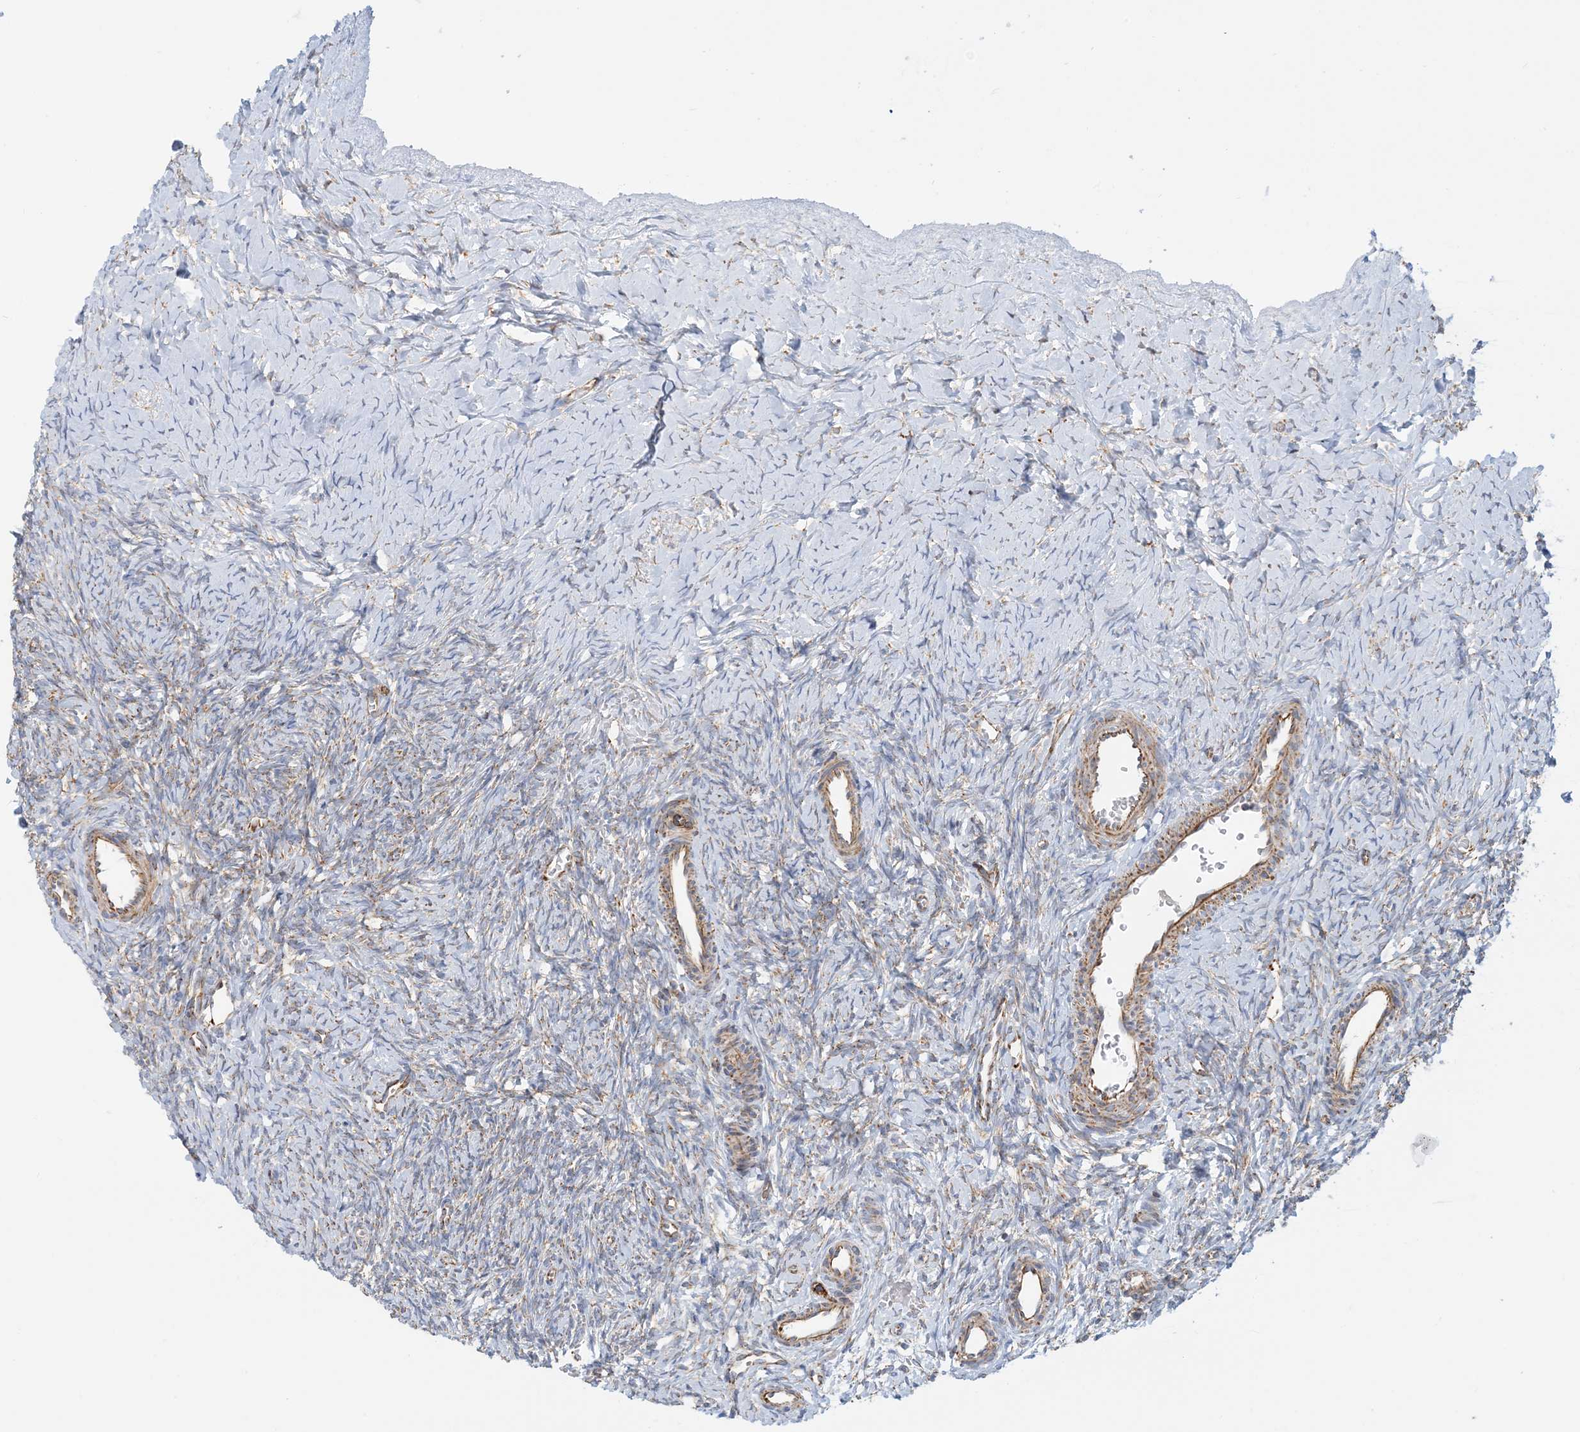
{"staining": {"intensity": "weak", "quantity": "25%-75%", "location": "cytoplasmic/membranous"}, "tissue": "ovary", "cell_type": "Ovarian stroma cells", "image_type": "normal", "snomed": [{"axis": "morphology", "description": "Normal tissue, NOS"}, {"axis": "morphology", "description": "Developmental malformation"}, {"axis": "topography", "description": "Ovary"}], "caption": "The immunohistochemical stain highlights weak cytoplasmic/membranous positivity in ovarian stroma cells of normal ovary. The staining was performed using DAB (3,3'-diaminobenzidine), with brown indicating positive protein expression. Nuclei are stained blue with hematoxylin.", "gene": "COA3", "patient": {"sex": "female", "age": 39}}